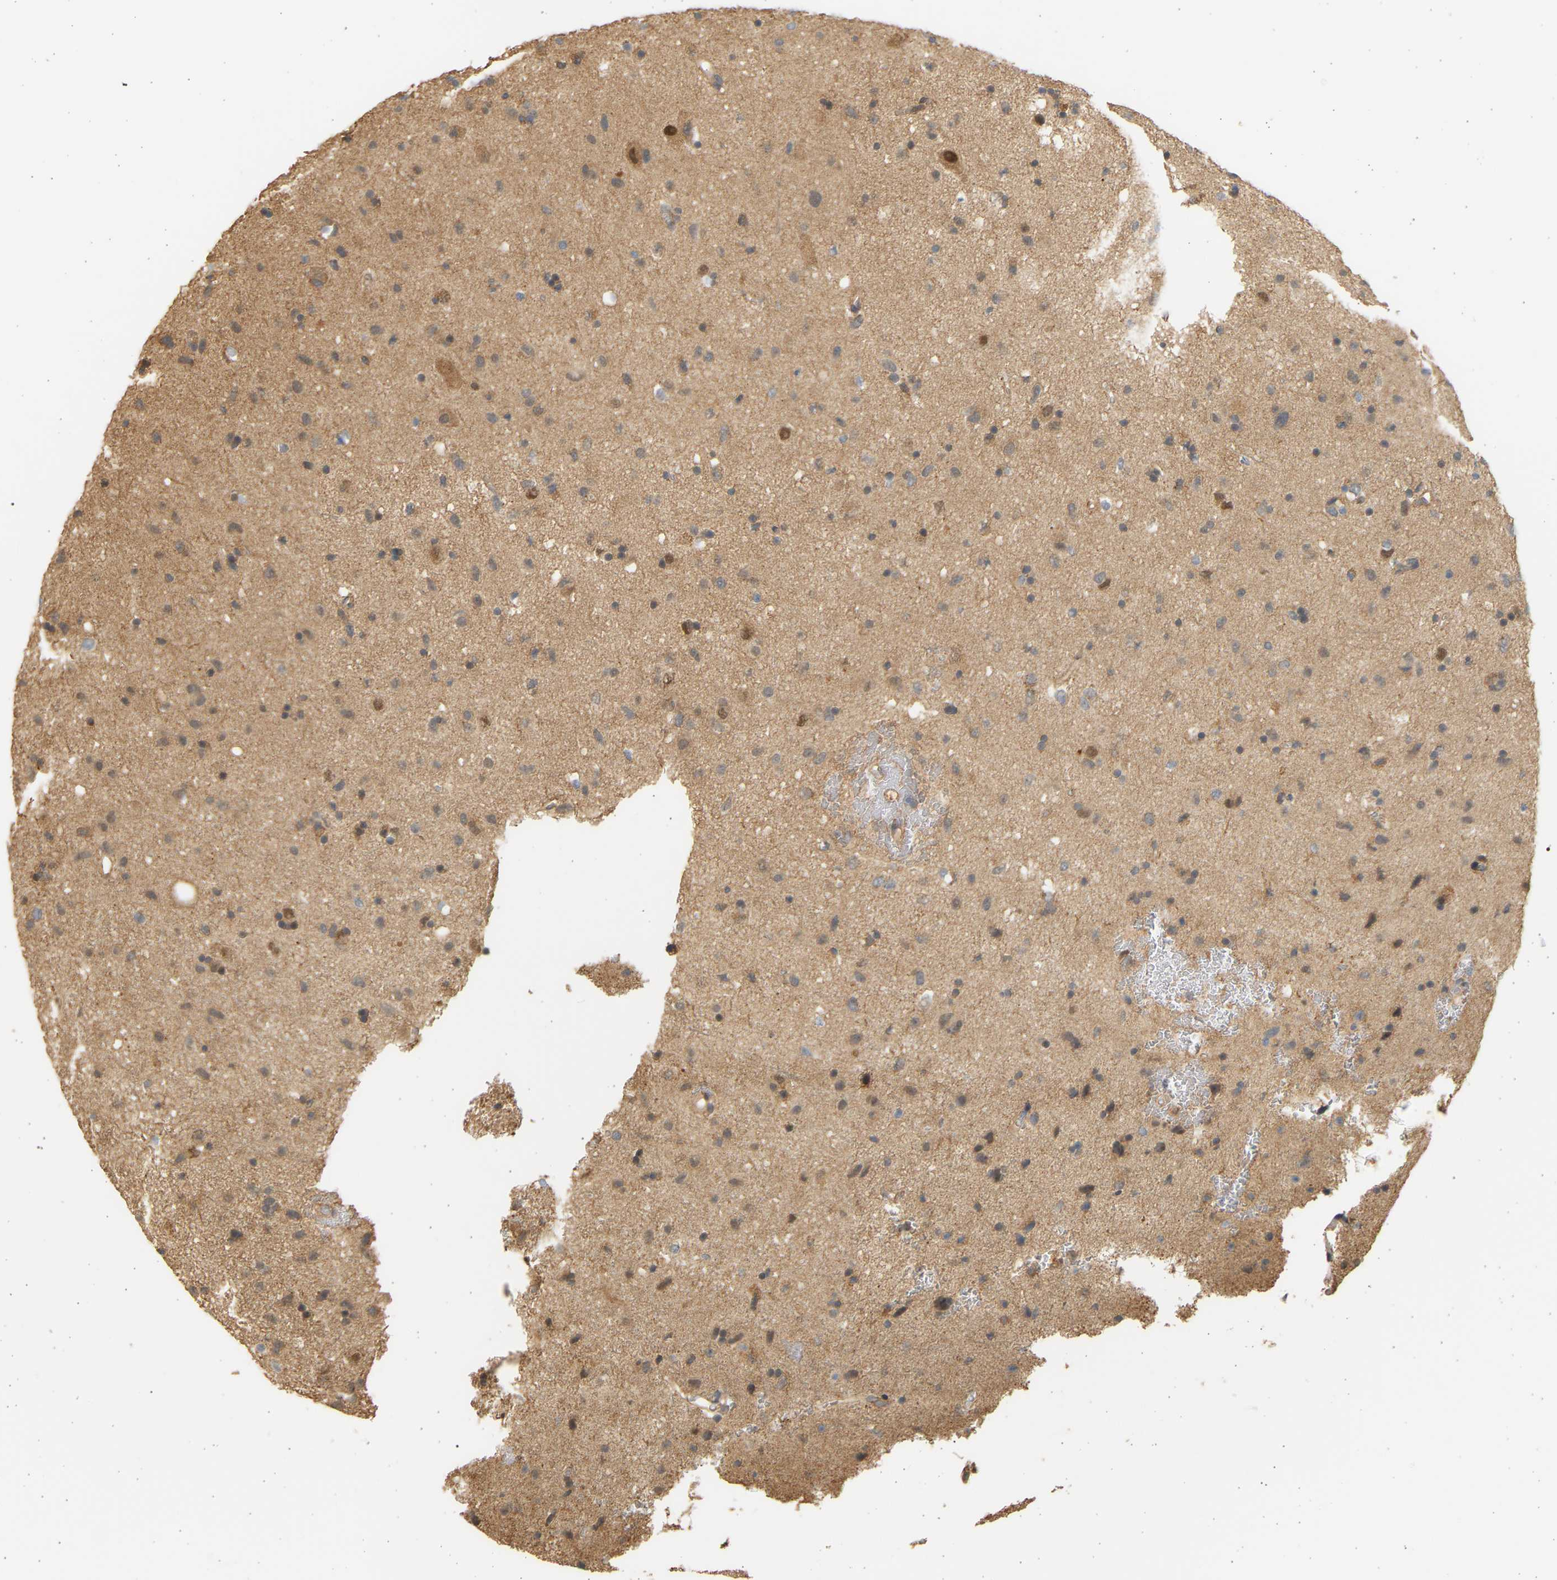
{"staining": {"intensity": "moderate", "quantity": "<25%", "location": "cytoplasmic/membranous"}, "tissue": "glioma", "cell_type": "Tumor cells", "image_type": "cancer", "snomed": [{"axis": "morphology", "description": "Glioma, malignant, Low grade"}, {"axis": "topography", "description": "Brain"}], "caption": "The immunohistochemical stain labels moderate cytoplasmic/membranous staining in tumor cells of glioma tissue.", "gene": "B4GALT6", "patient": {"sex": "male", "age": 77}}